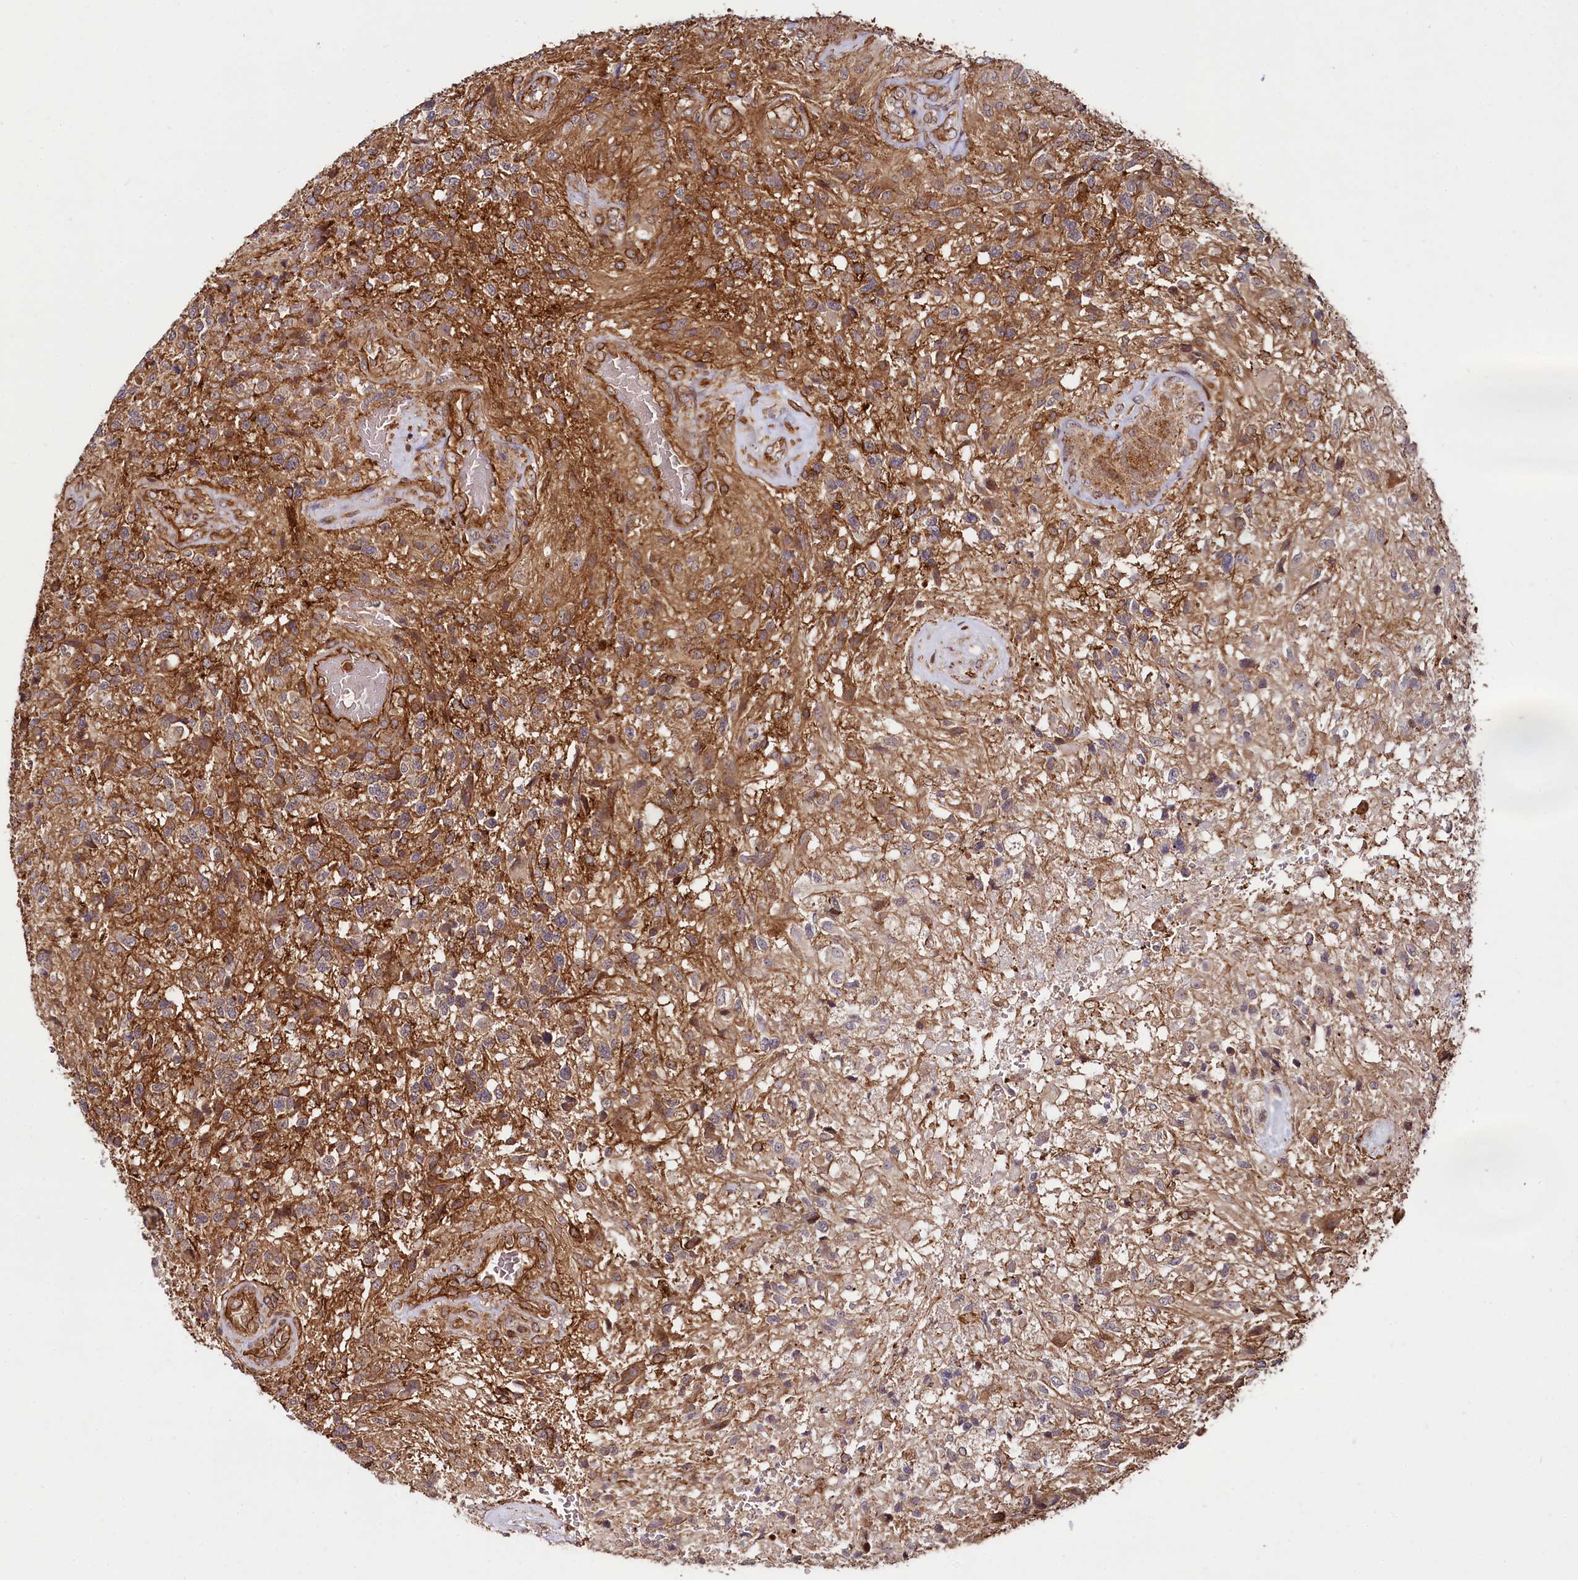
{"staining": {"intensity": "moderate", "quantity": ">75%", "location": "cytoplasmic/membranous"}, "tissue": "glioma", "cell_type": "Tumor cells", "image_type": "cancer", "snomed": [{"axis": "morphology", "description": "Glioma, malignant, High grade"}, {"axis": "topography", "description": "Brain"}], "caption": "A medium amount of moderate cytoplasmic/membranous expression is present in approximately >75% of tumor cells in high-grade glioma (malignant) tissue. Nuclei are stained in blue.", "gene": "SVIP", "patient": {"sex": "male", "age": 56}}